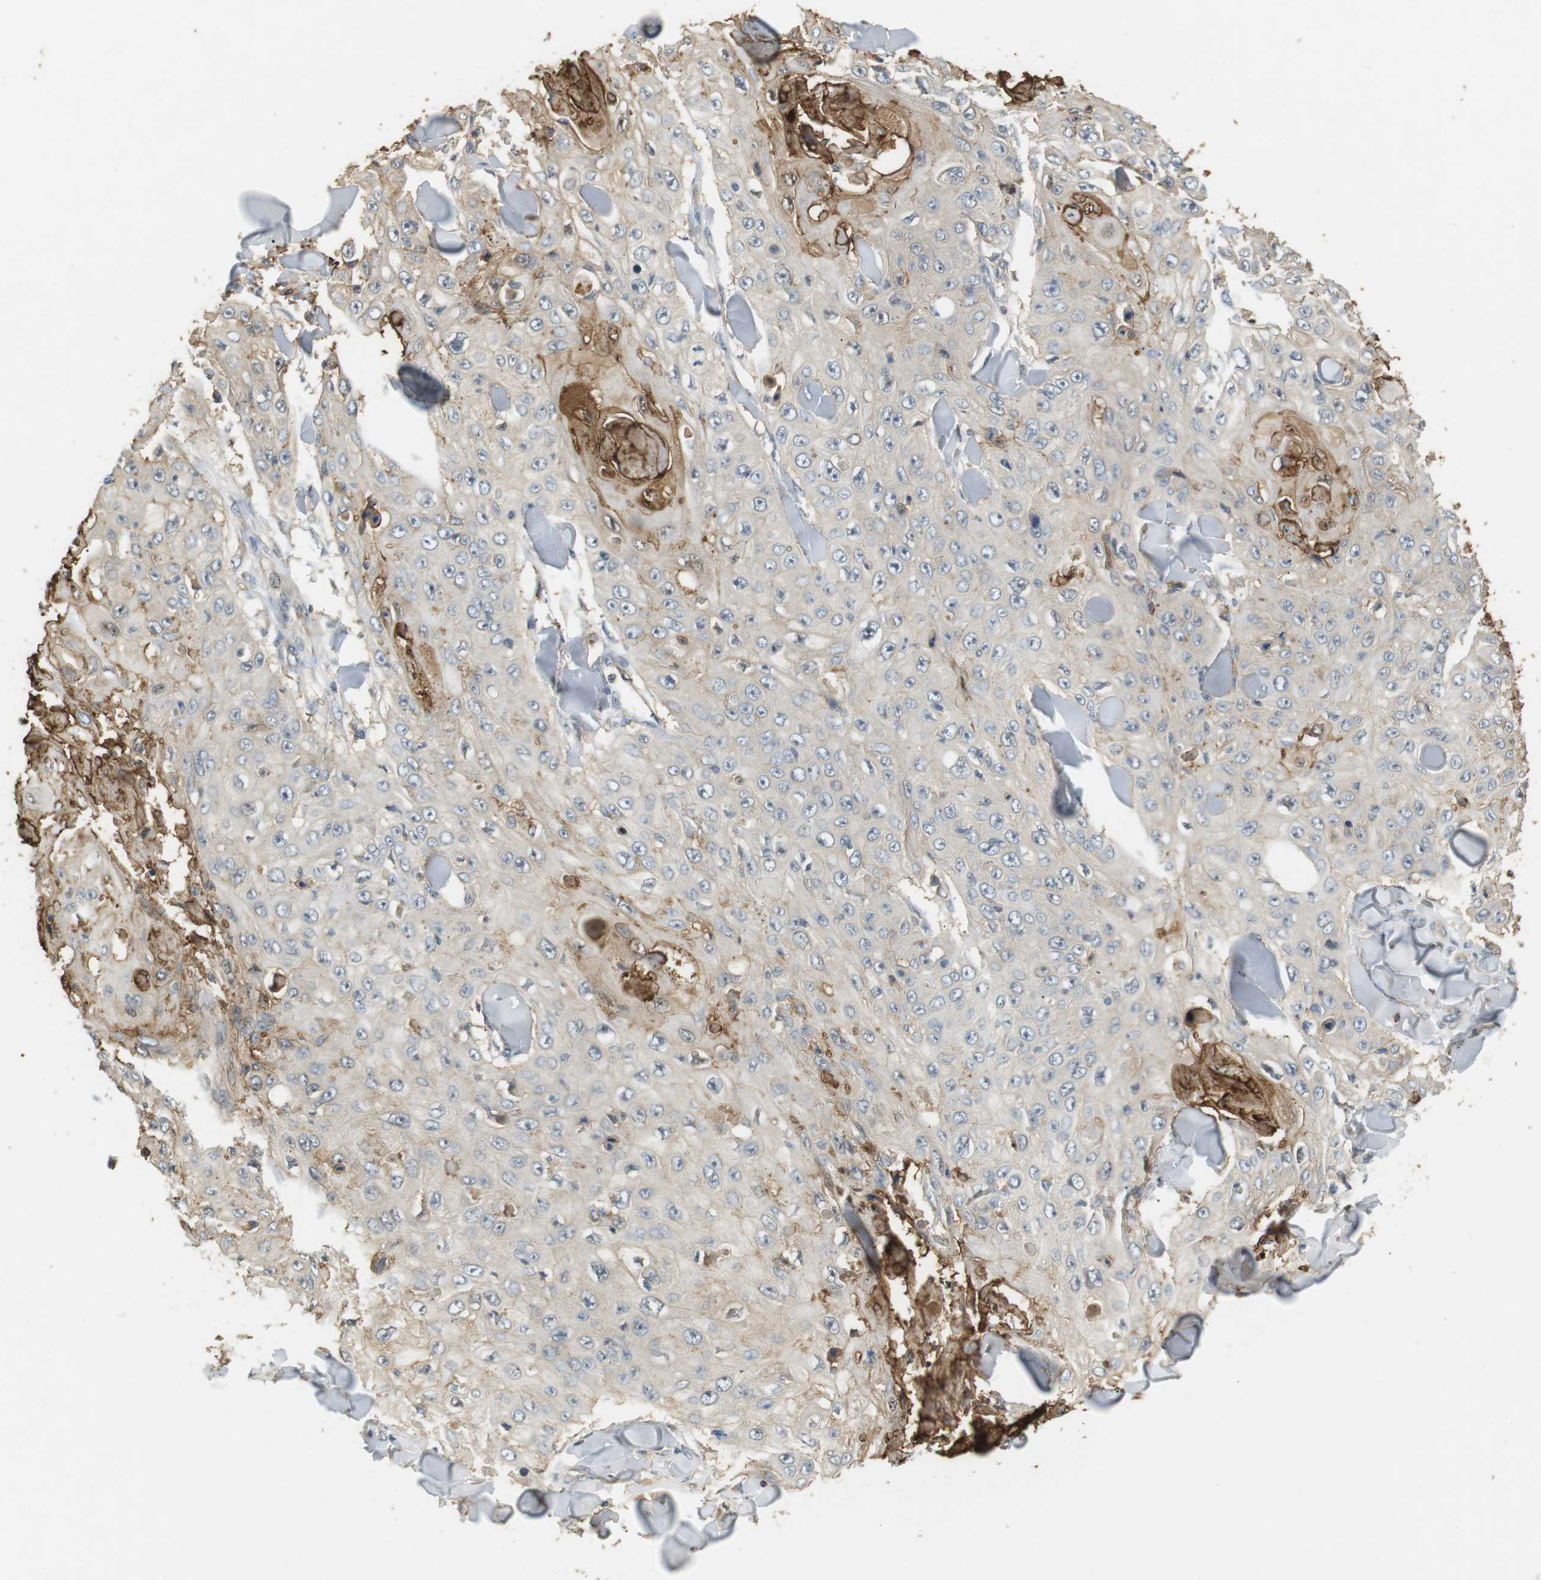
{"staining": {"intensity": "weak", "quantity": "25%-75%", "location": "cytoplasmic/membranous"}, "tissue": "skin cancer", "cell_type": "Tumor cells", "image_type": "cancer", "snomed": [{"axis": "morphology", "description": "Squamous cell carcinoma, NOS"}, {"axis": "topography", "description": "Skin"}], "caption": "Protein staining demonstrates weak cytoplasmic/membranous expression in about 25%-75% of tumor cells in skin squamous cell carcinoma.", "gene": "P2RY1", "patient": {"sex": "male", "age": 86}}